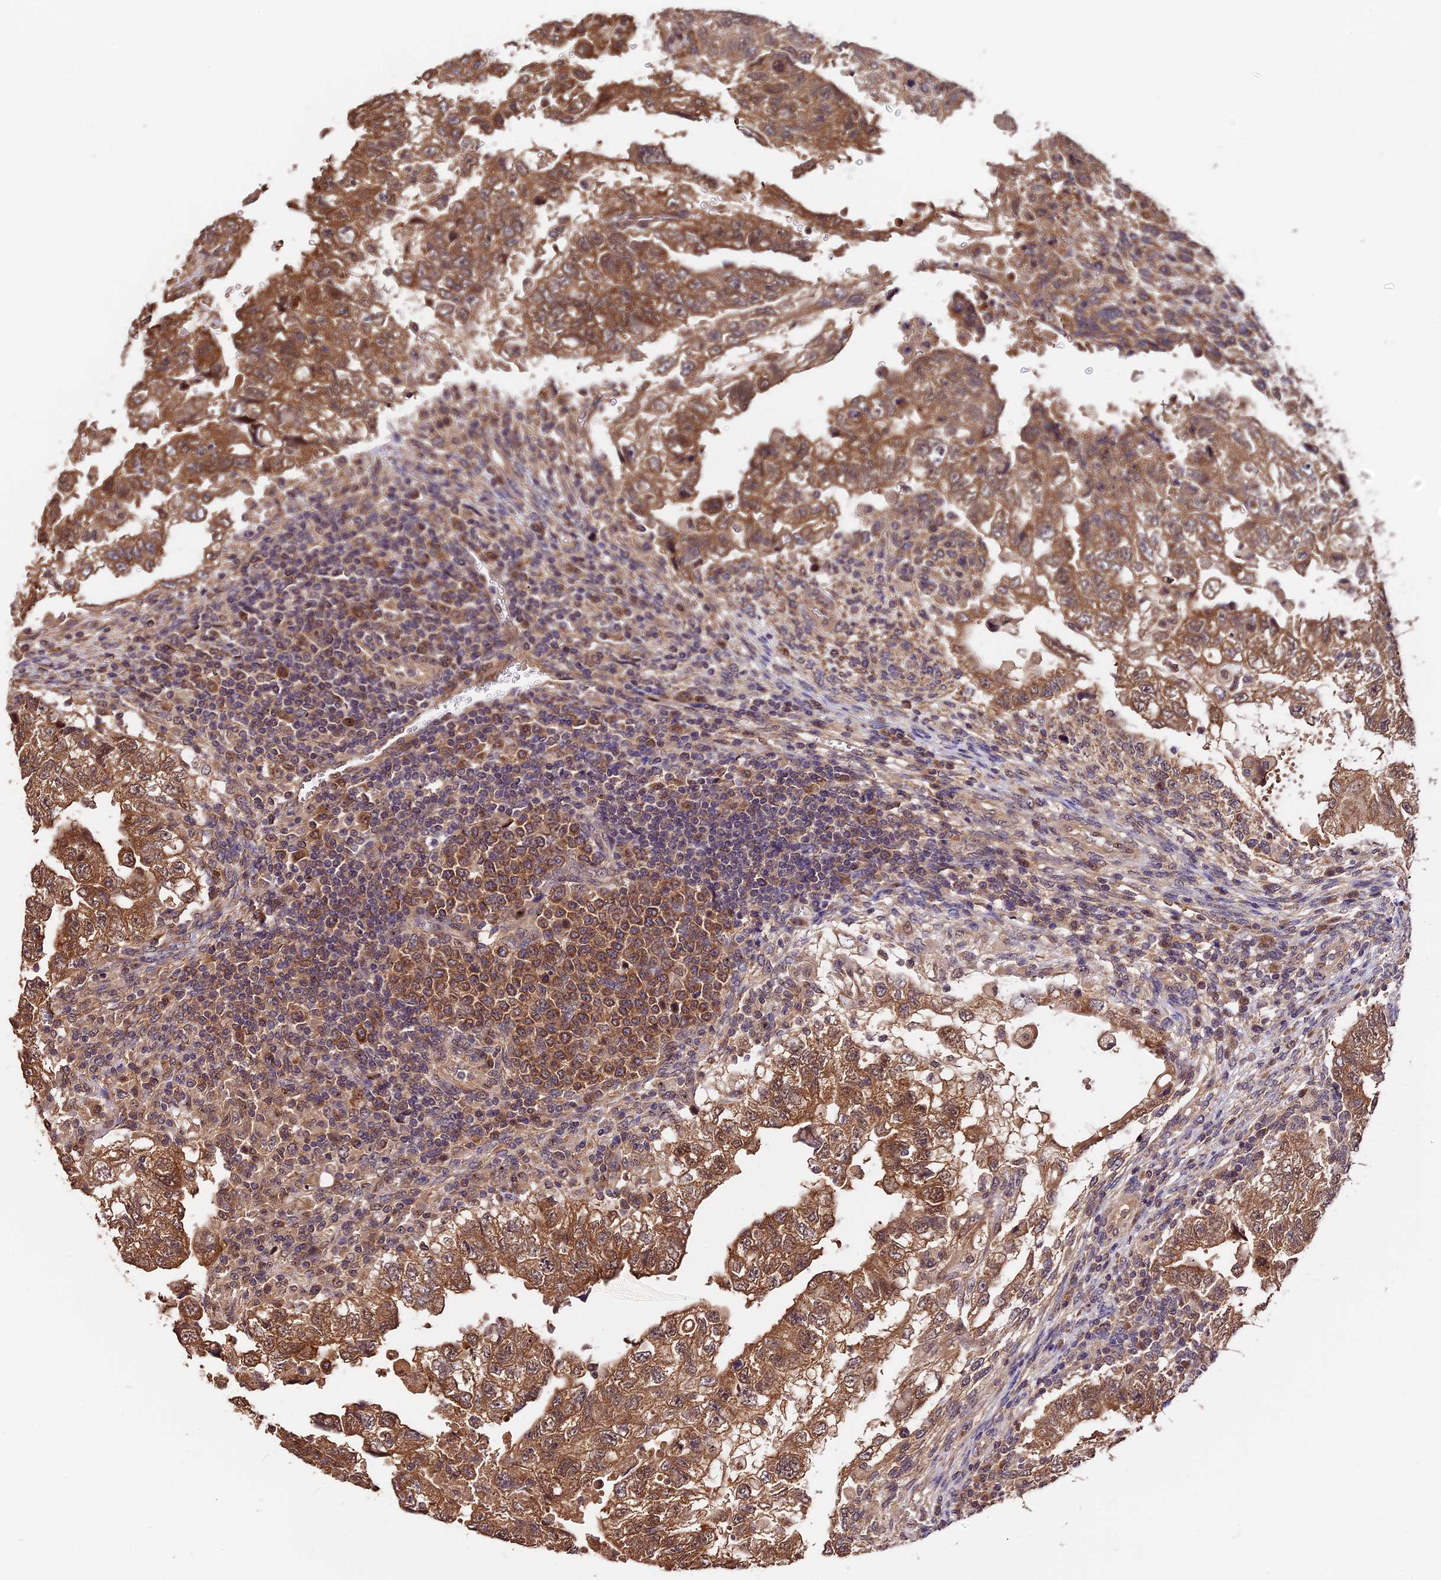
{"staining": {"intensity": "moderate", "quantity": ">75%", "location": "cytoplasmic/membranous"}, "tissue": "testis cancer", "cell_type": "Tumor cells", "image_type": "cancer", "snomed": [{"axis": "morphology", "description": "Carcinoma, Embryonal, NOS"}, {"axis": "topography", "description": "Testis"}], "caption": "Brown immunohistochemical staining in human testis cancer exhibits moderate cytoplasmic/membranous expression in about >75% of tumor cells.", "gene": "TRMT1", "patient": {"sex": "male", "age": 36}}